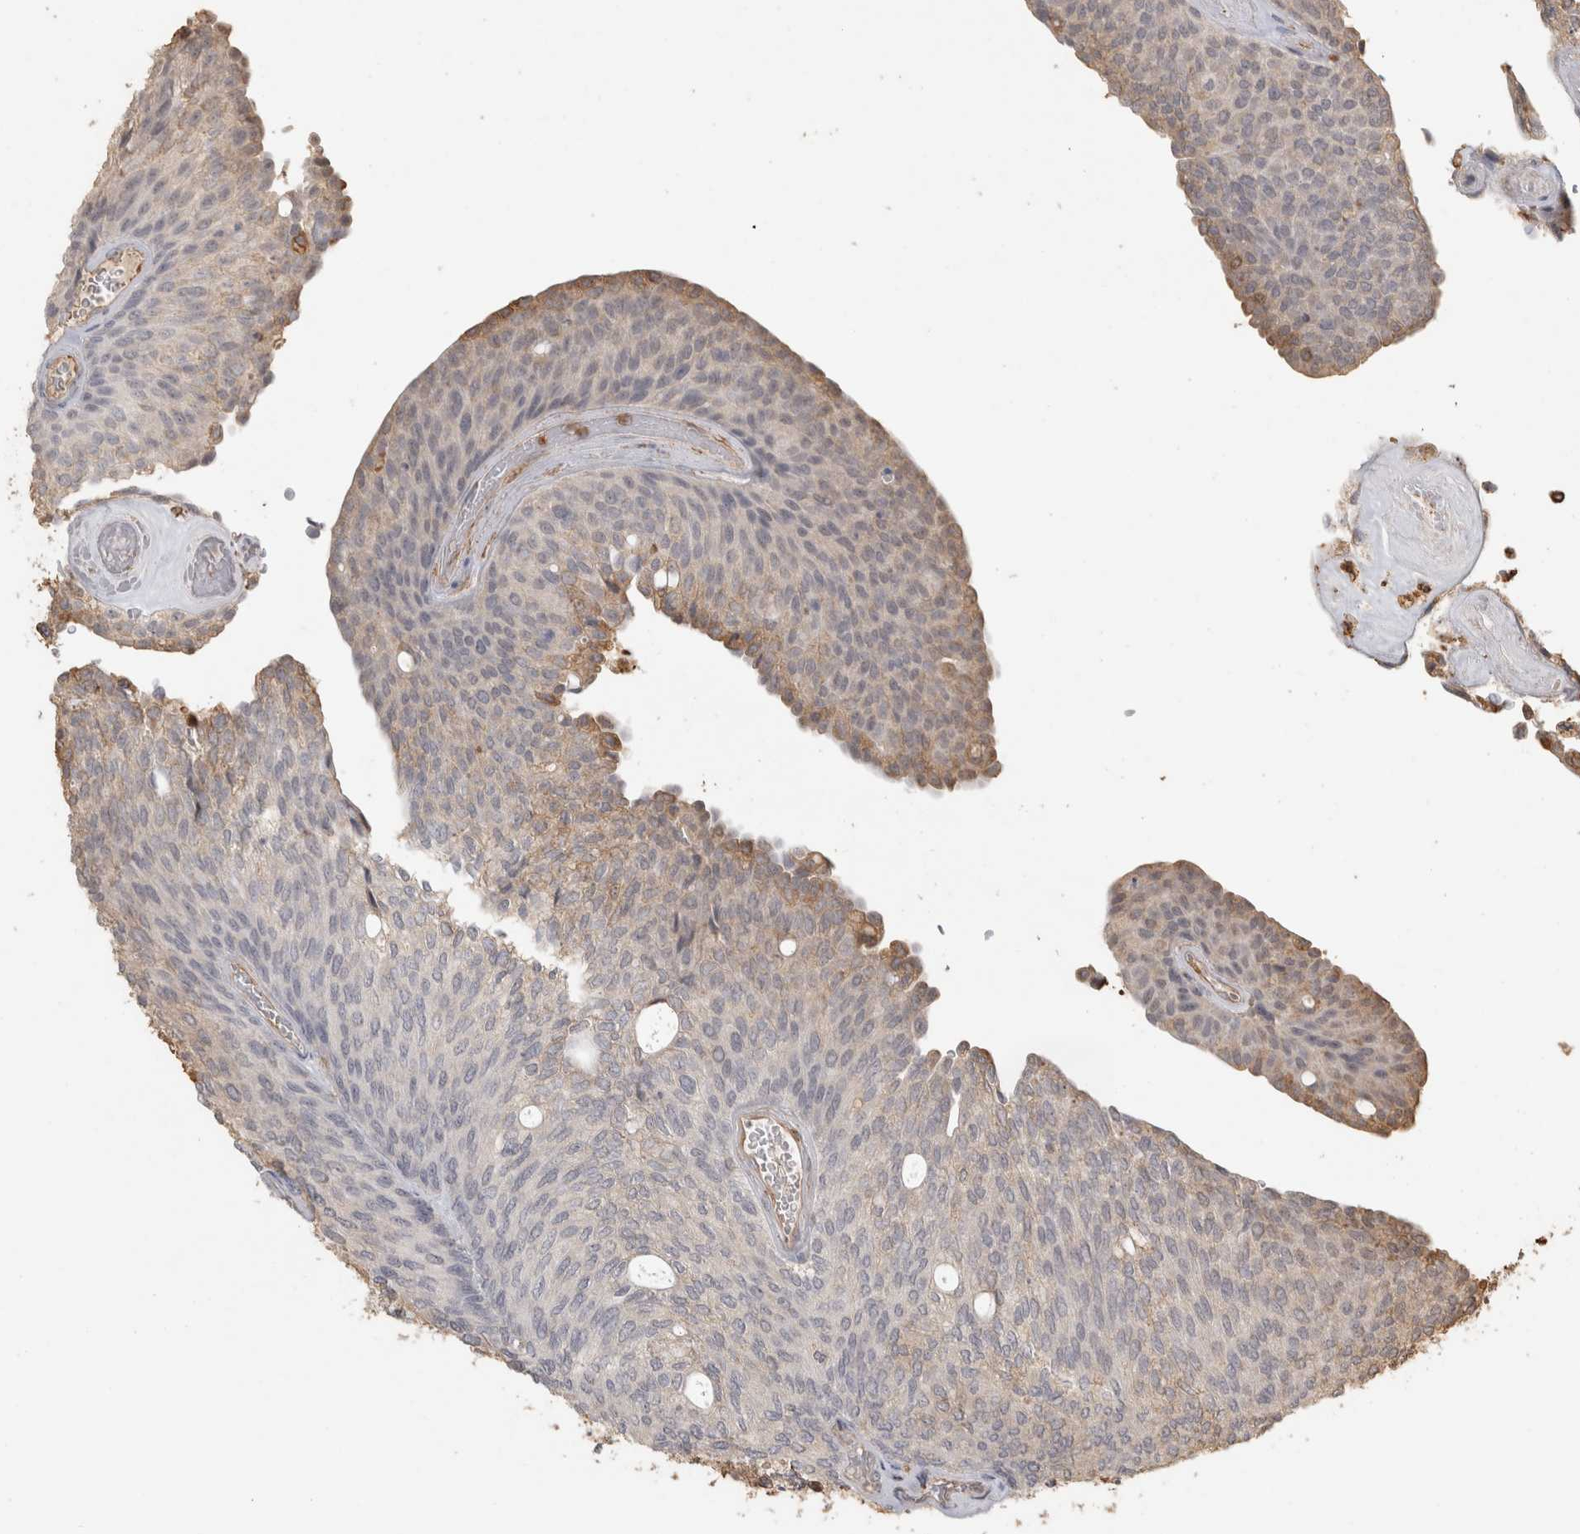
{"staining": {"intensity": "weak", "quantity": "25%-75%", "location": "cytoplasmic/membranous"}, "tissue": "urothelial cancer", "cell_type": "Tumor cells", "image_type": "cancer", "snomed": [{"axis": "morphology", "description": "Urothelial carcinoma, Low grade"}, {"axis": "topography", "description": "Urinary bladder"}], "caption": "A photomicrograph showing weak cytoplasmic/membranous expression in about 25%-75% of tumor cells in urothelial cancer, as visualized by brown immunohistochemical staining.", "gene": "REPS2", "patient": {"sex": "female", "age": 79}}